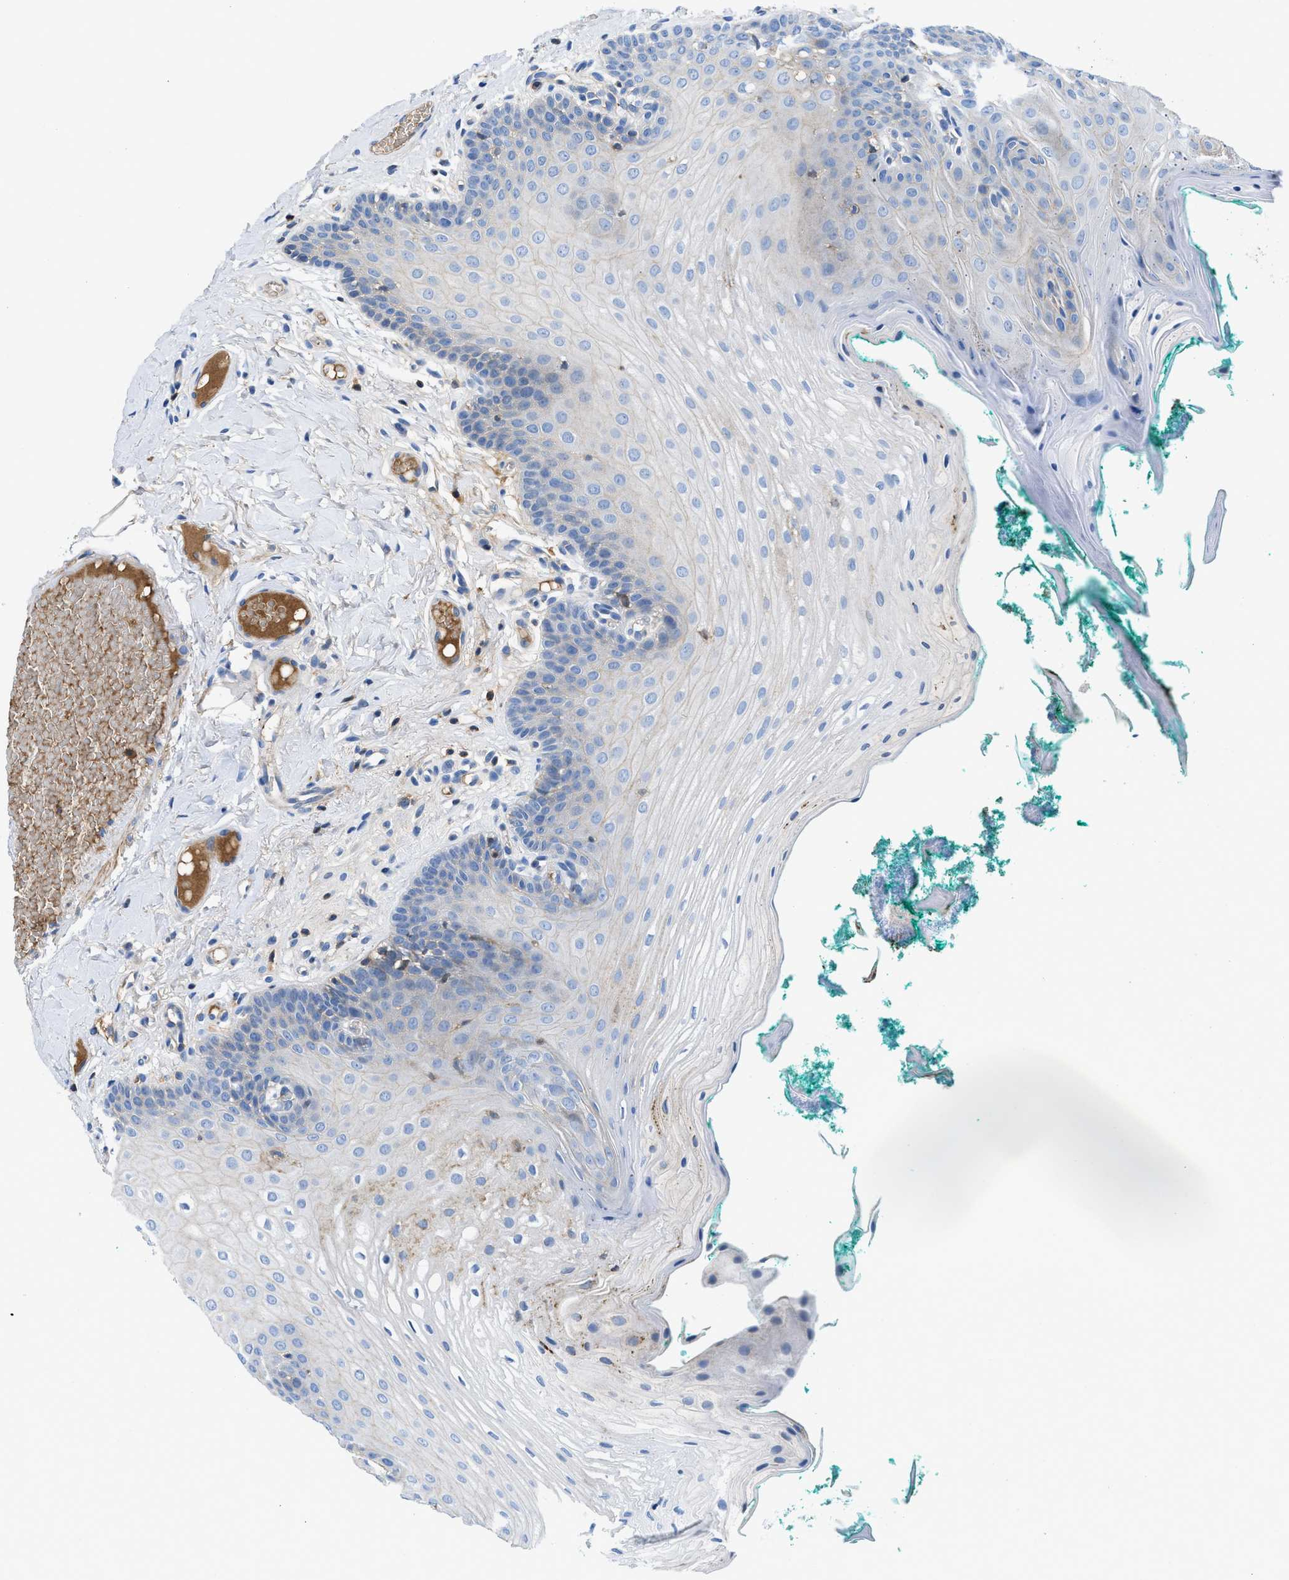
{"staining": {"intensity": "moderate", "quantity": "<25%", "location": "cytoplasmic/membranous"}, "tissue": "oral mucosa", "cell_type": "Squamous epithelial cells", "image_type": "normal", "snomed": [{"axis": "morphology", "description": "Normal tissue, NOS"}, {"axis": "topography", "description": "Oral tissue"}], "caption": "DAB immunohistochemical staining of normal oral mucosa displays moderate cytoplasmic/membranous protein expression in about <25% of squamous epithelial cells. (IHC, brightfield microscopy, high magnification).", "gene": "ATP6V0D1", "patient": {"sex": "male", "age": 58}}